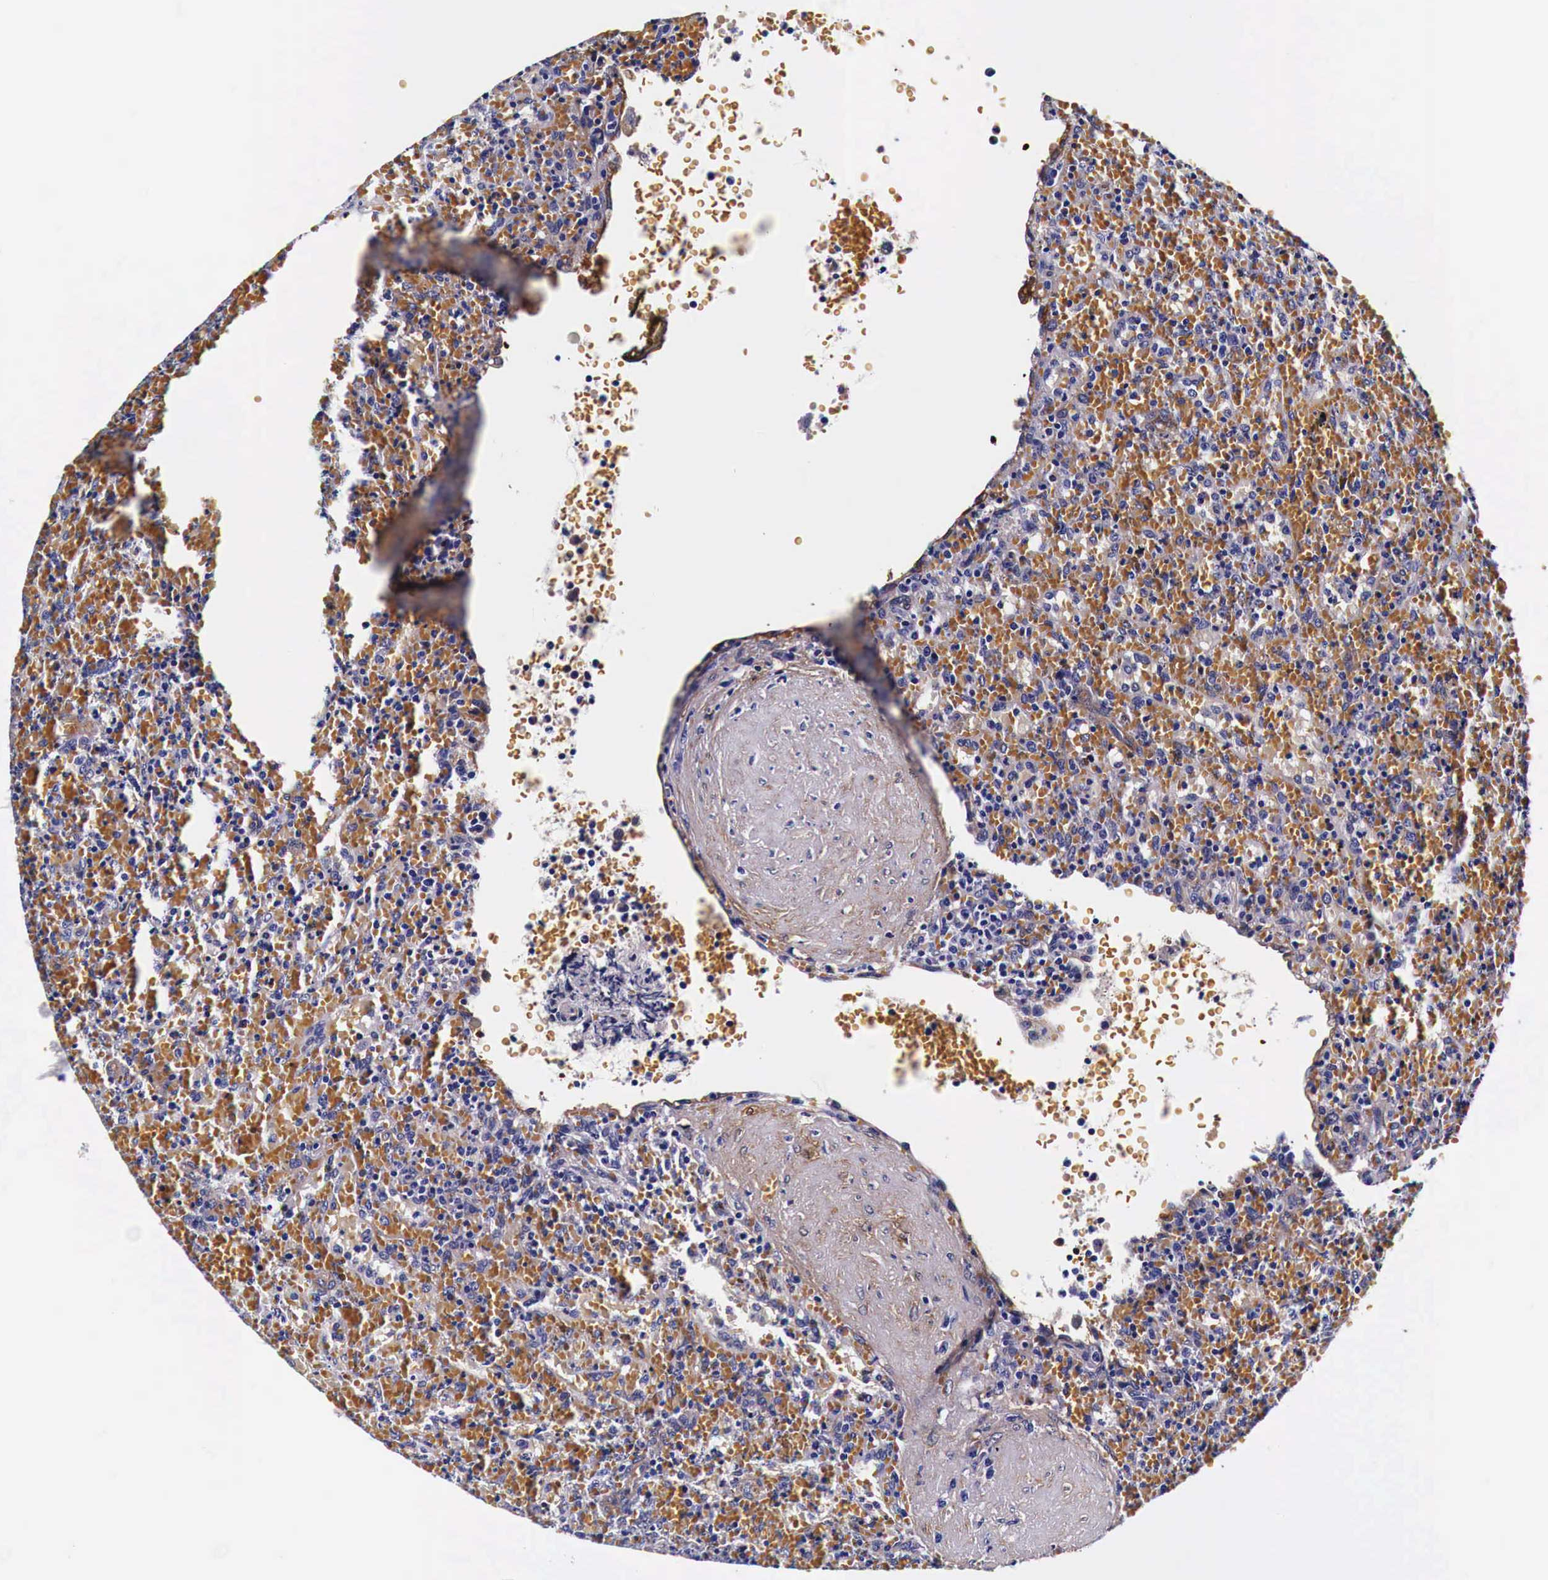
{"staining": {"intensity": "negative", "quantity": "none", "location": "none"}, "tissue": "lymphoma", "cell_type": "Tumor cells", "image_type": "cancer", "snomed": [{"axis": "morphology", "description": "Malignant lymphoma, non-Hodgkin's type, High grade"}, {"axis": "topography", "description": "Spleen"}, {"axis": "topography", "description": "Lymph node"}], "caption": "Immunohistochemistry (IHC) micrograph of neoplastic tissue: human lymphoma stained with DAB (3,3'-diaminobenzidine) demonstrates no significant protein staining in tumor cells.", "gene": "HSPB1", "patient": {"sex": "female", "age": 70}}